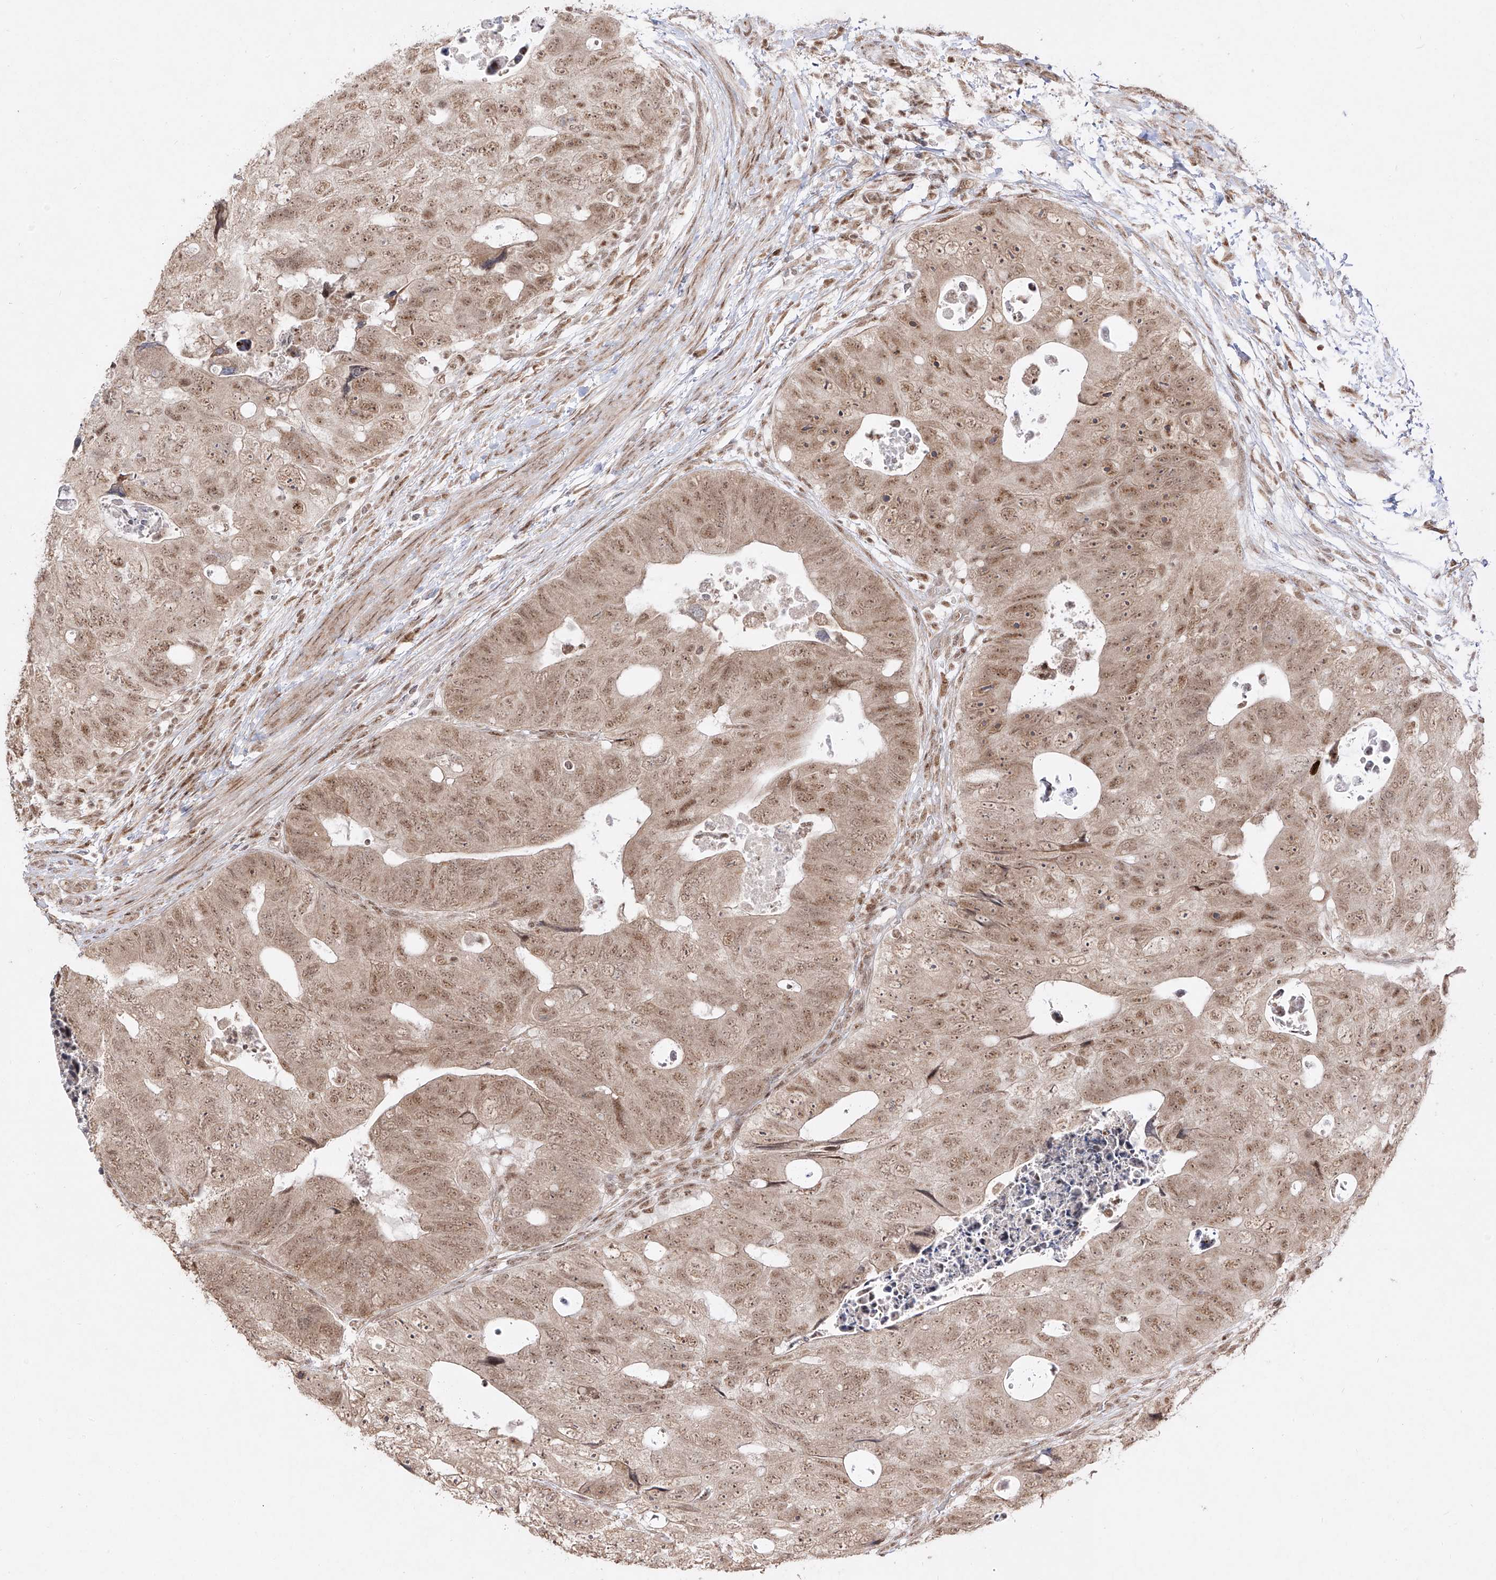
{"staining": {"intensity": "moderate", "quantity": "25%-75%", "location": "nuclear"}, "tissue": "colorectal cancer", "cell_type": "Tumor cells", "image_type": "cancer", "snomed": [{"axis": "morphology", "description": "Adenocarcinoma, NOS"}, {"axis": "topography", "description": "Rectum"}], "caption": "Protein expression analysis of colorectal adenocarcinoma demonstrates moderate nuclear staining in approximately 25%-75% of tumor cells.", "gene": "SNRNP27", "patient": {"sex": "male", "age": 59}}